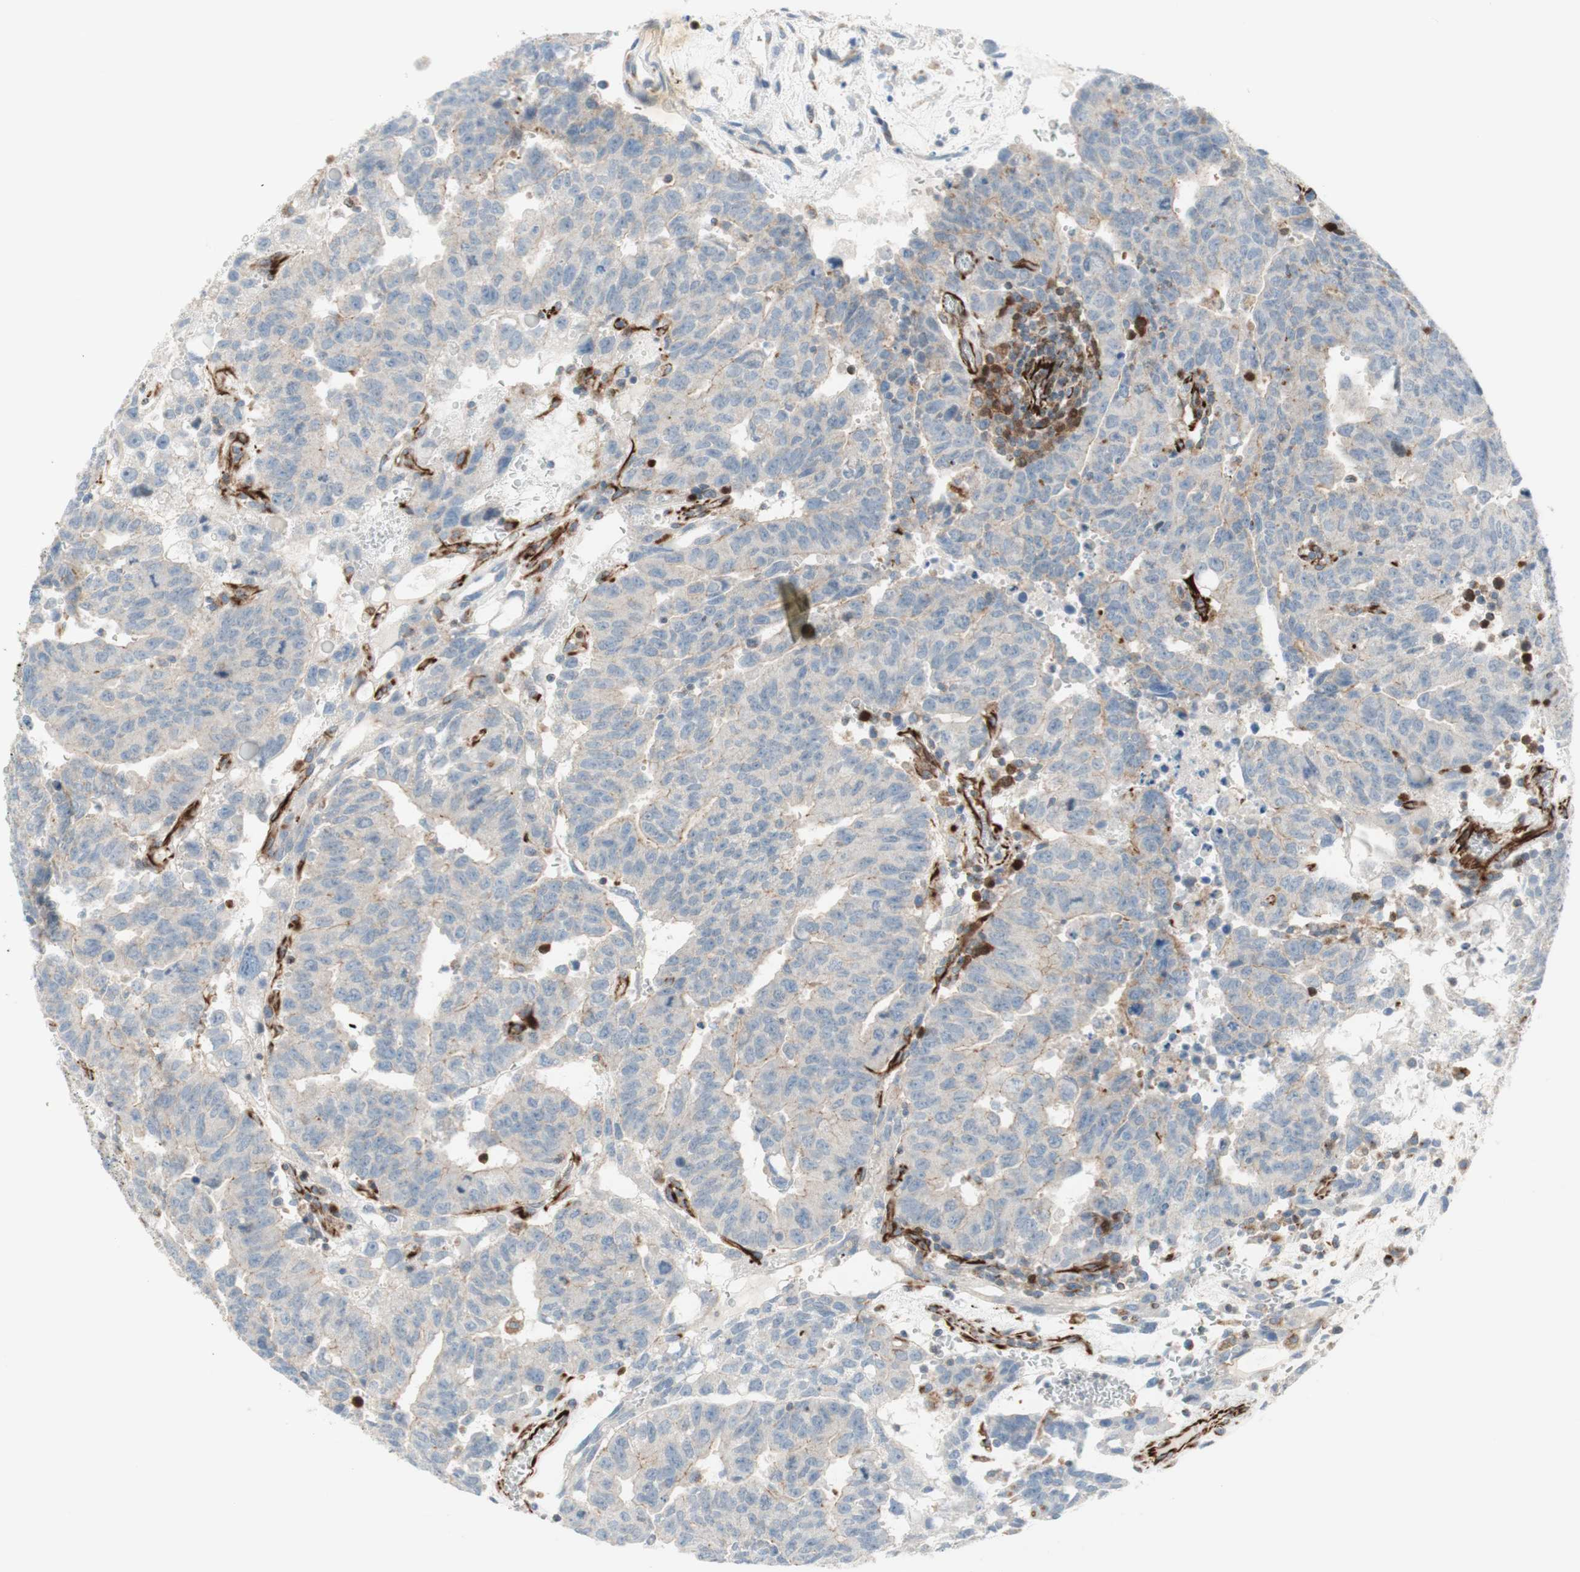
{"staining": {"intensity": "weak", "quantity": "25%-75%", "location": "cytoplasmic/membranous"}, "tissue": "testis cancer", "cell_type": "Tumor cells", "image_type": "cancer", "snomed": [{"axis": "morphology", "description": "Seminoma, NOS"}, {"axis": "morphology", "description": "Carcinoma, Embryonal, NOS"}, {"axis": "topography", "description": "Testis"}], "caption": "A brown stain highlights weak cytoplasmic/membranous positivity of a protein in human testis cancer tumor cells.", "gene": "POU2AF1", "patient": {"sex": "male", "age": 52}}